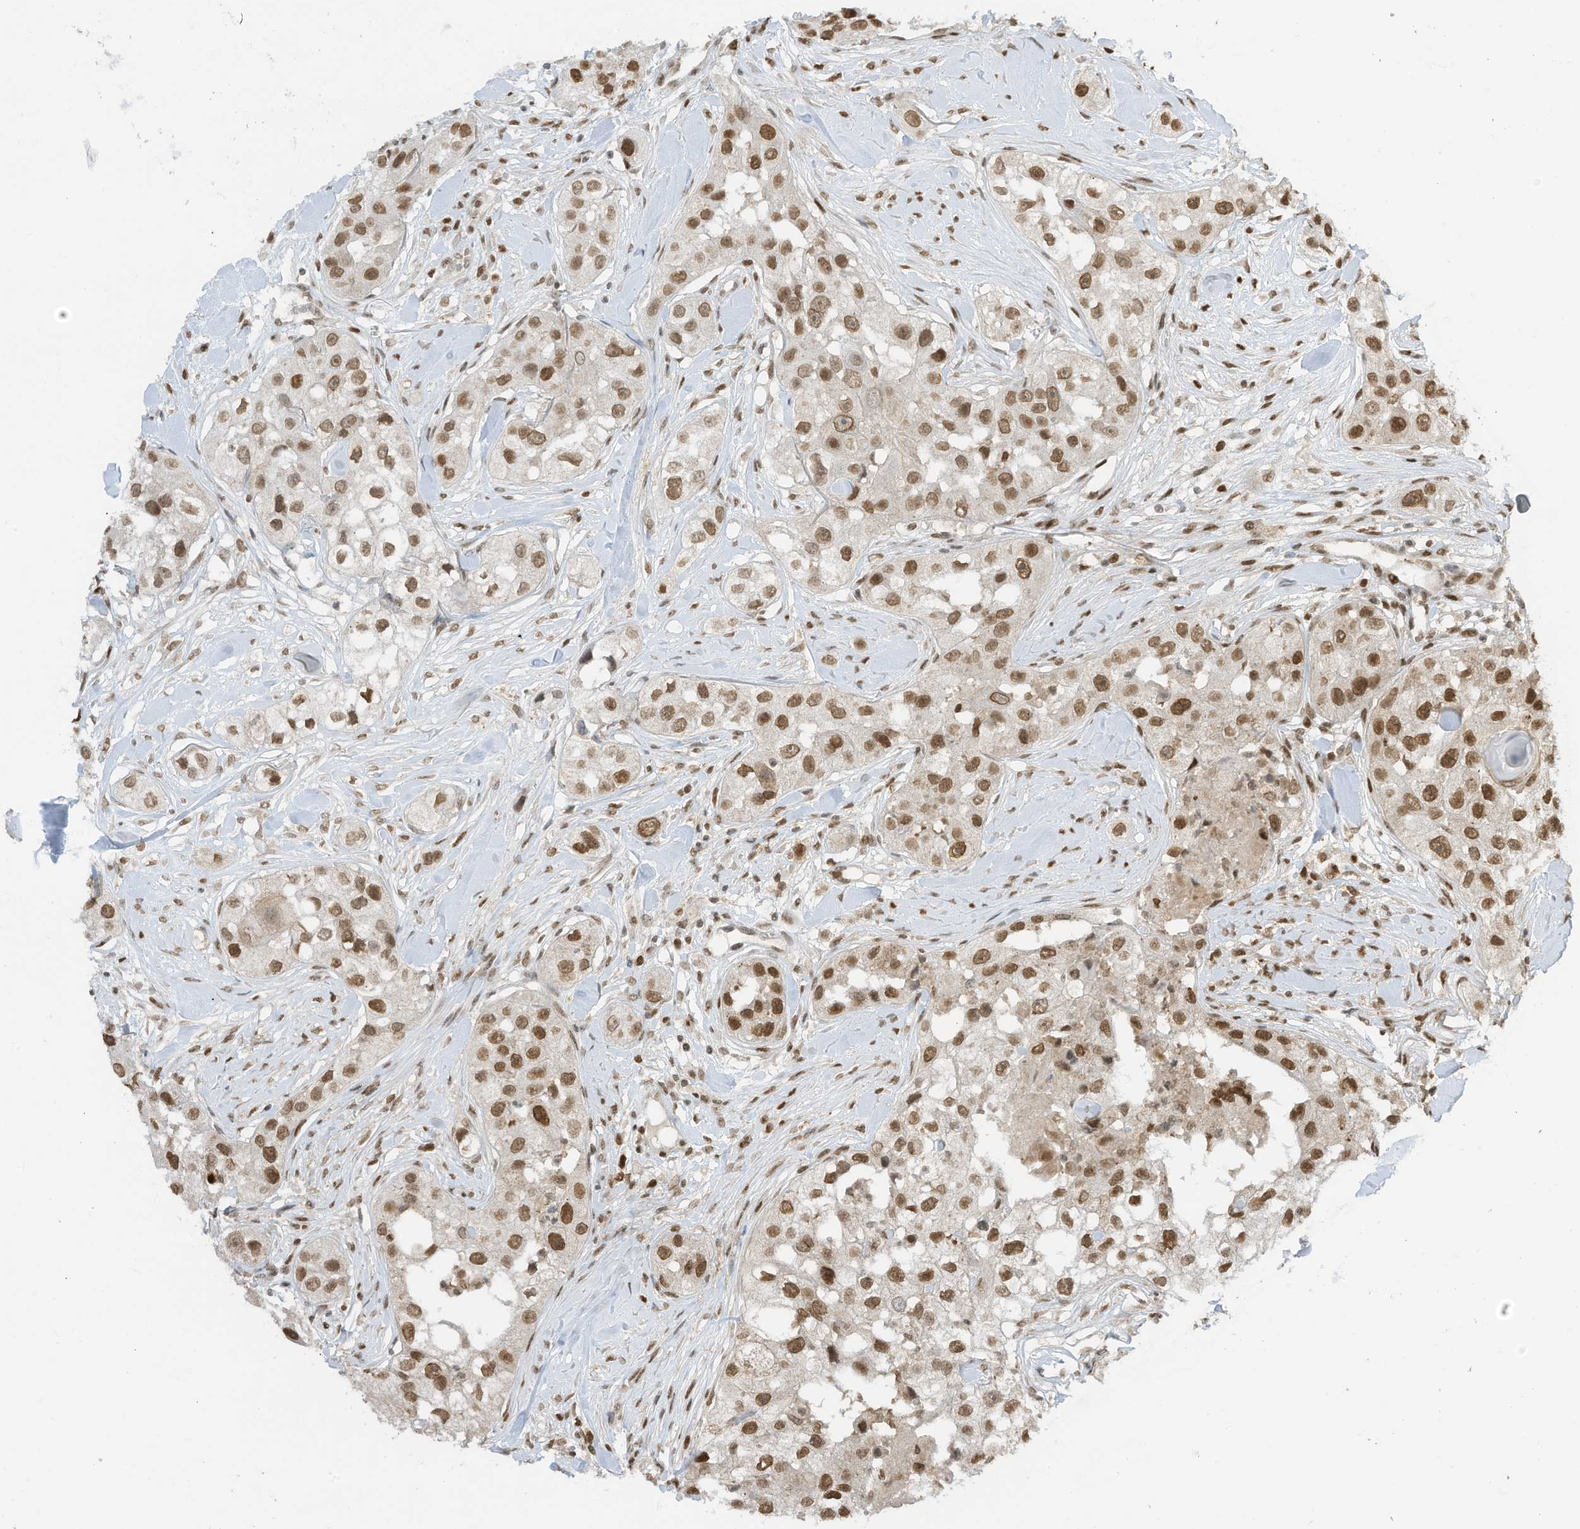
{"staining": {"intensity": "moderate", "quantity": ">75%", "location": "nuclear"}, "tissue": "head and neck cancer", "cell_type": "Tumor cells", "image_type": "cancer", "snomed": [{"axis": "morphology", "description": "Normal tissue, NOS"}, {"axis": "morphology", "description": "Squamous cell carcinoma, NOS"}, {"axis": "topography", "description": "Skeletal muscle"}, {"axis": "topography", "description": "Head-Neck"}], "caption": "Moderate nuclear protein staining is seen in approximately >75% of tumor cells in head and neck squamous cell carcinoma.", "gene": "KPNB1", "patient": {"sex": "male", "age": 51}}